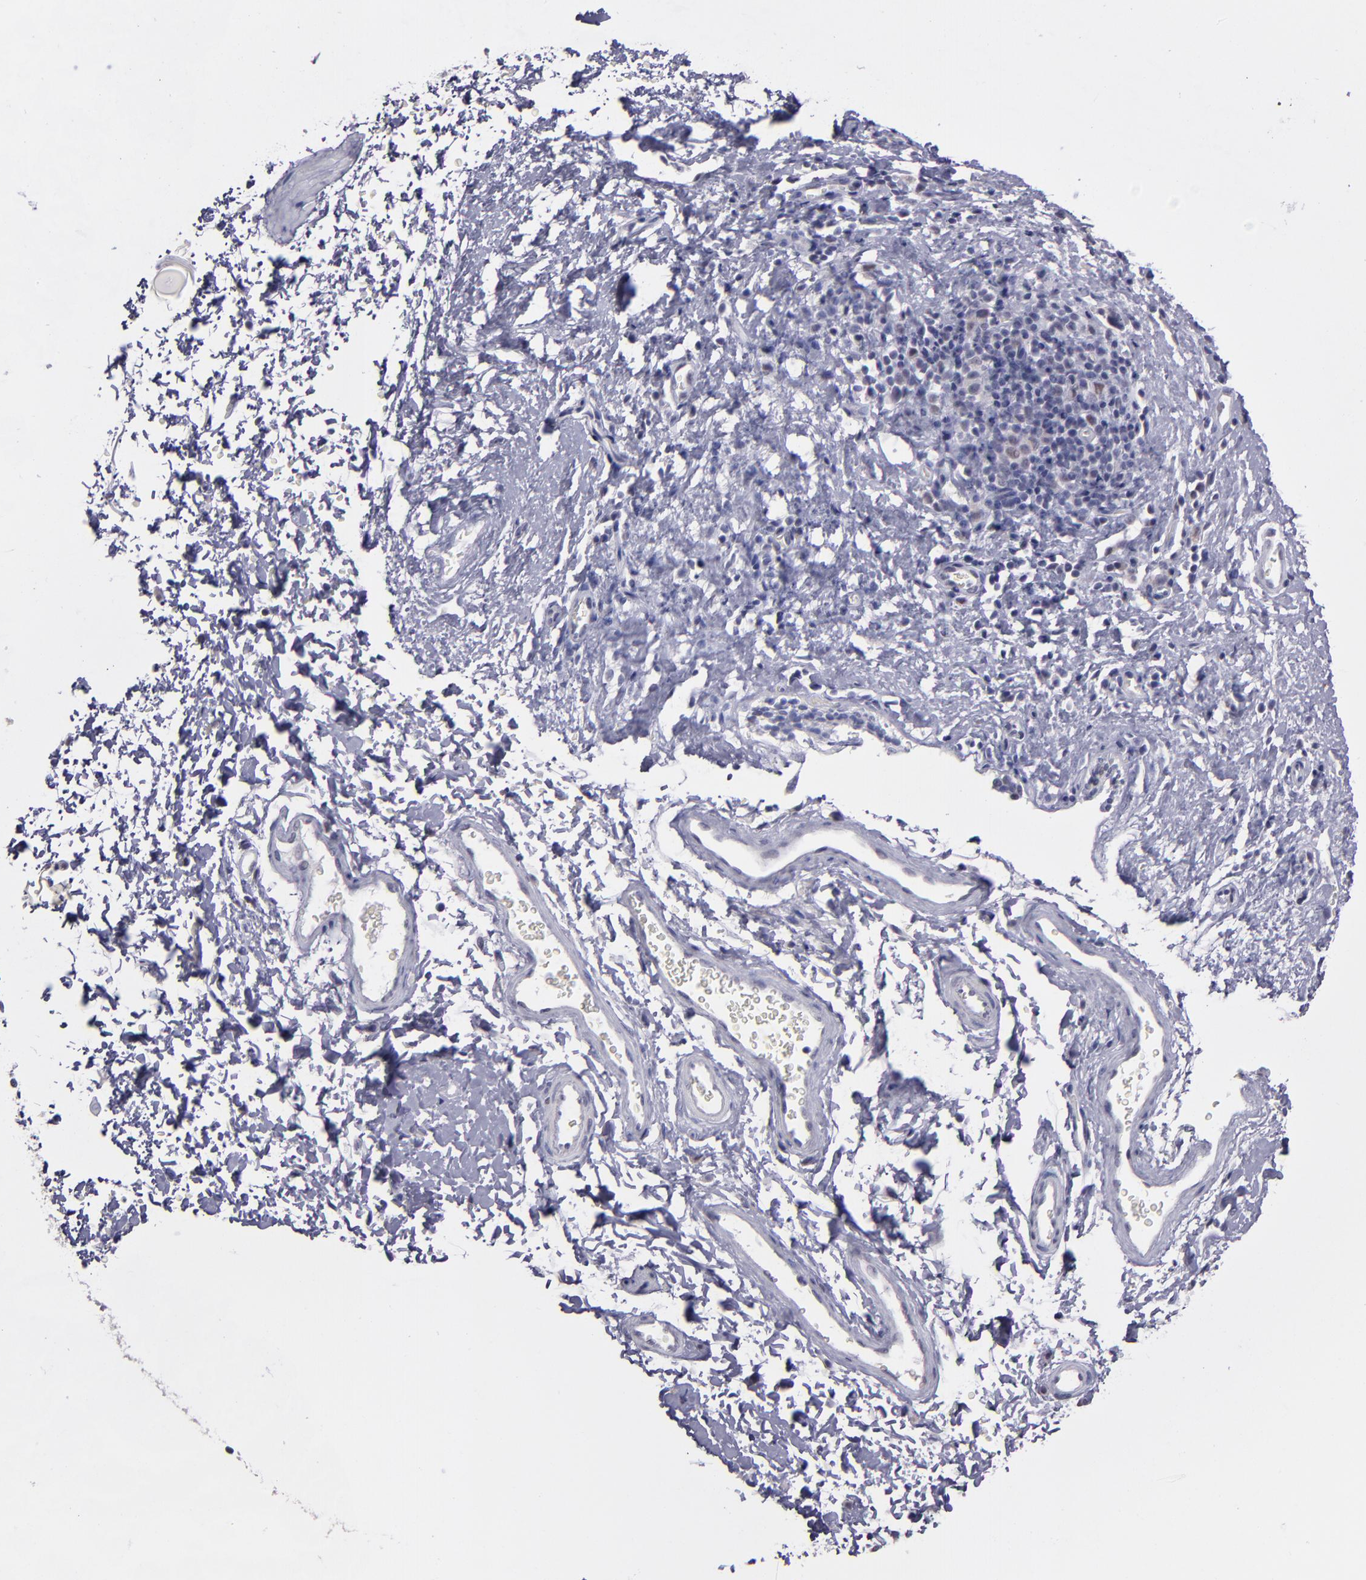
{"staining": {"intensity": "weak", "quantity": "25%-75%", "location": "nuclear"}, "tissue": "esophagus", "cell_type": "Squamous epithelial cells", "image_type": "normal", "snomed": [{"axis": "morphology", "description": "Normal tissue, NOS"}, {"axis": "topography", "description": "Esophagus"}], "caption": "IHC of unremarkable human esophagus reveals low levels of weak nuclear positivity in about 25%-75% of squamous epithelial cells.", "gene": "OTUB2", "patient": {"sex": "female", "age": 61}}